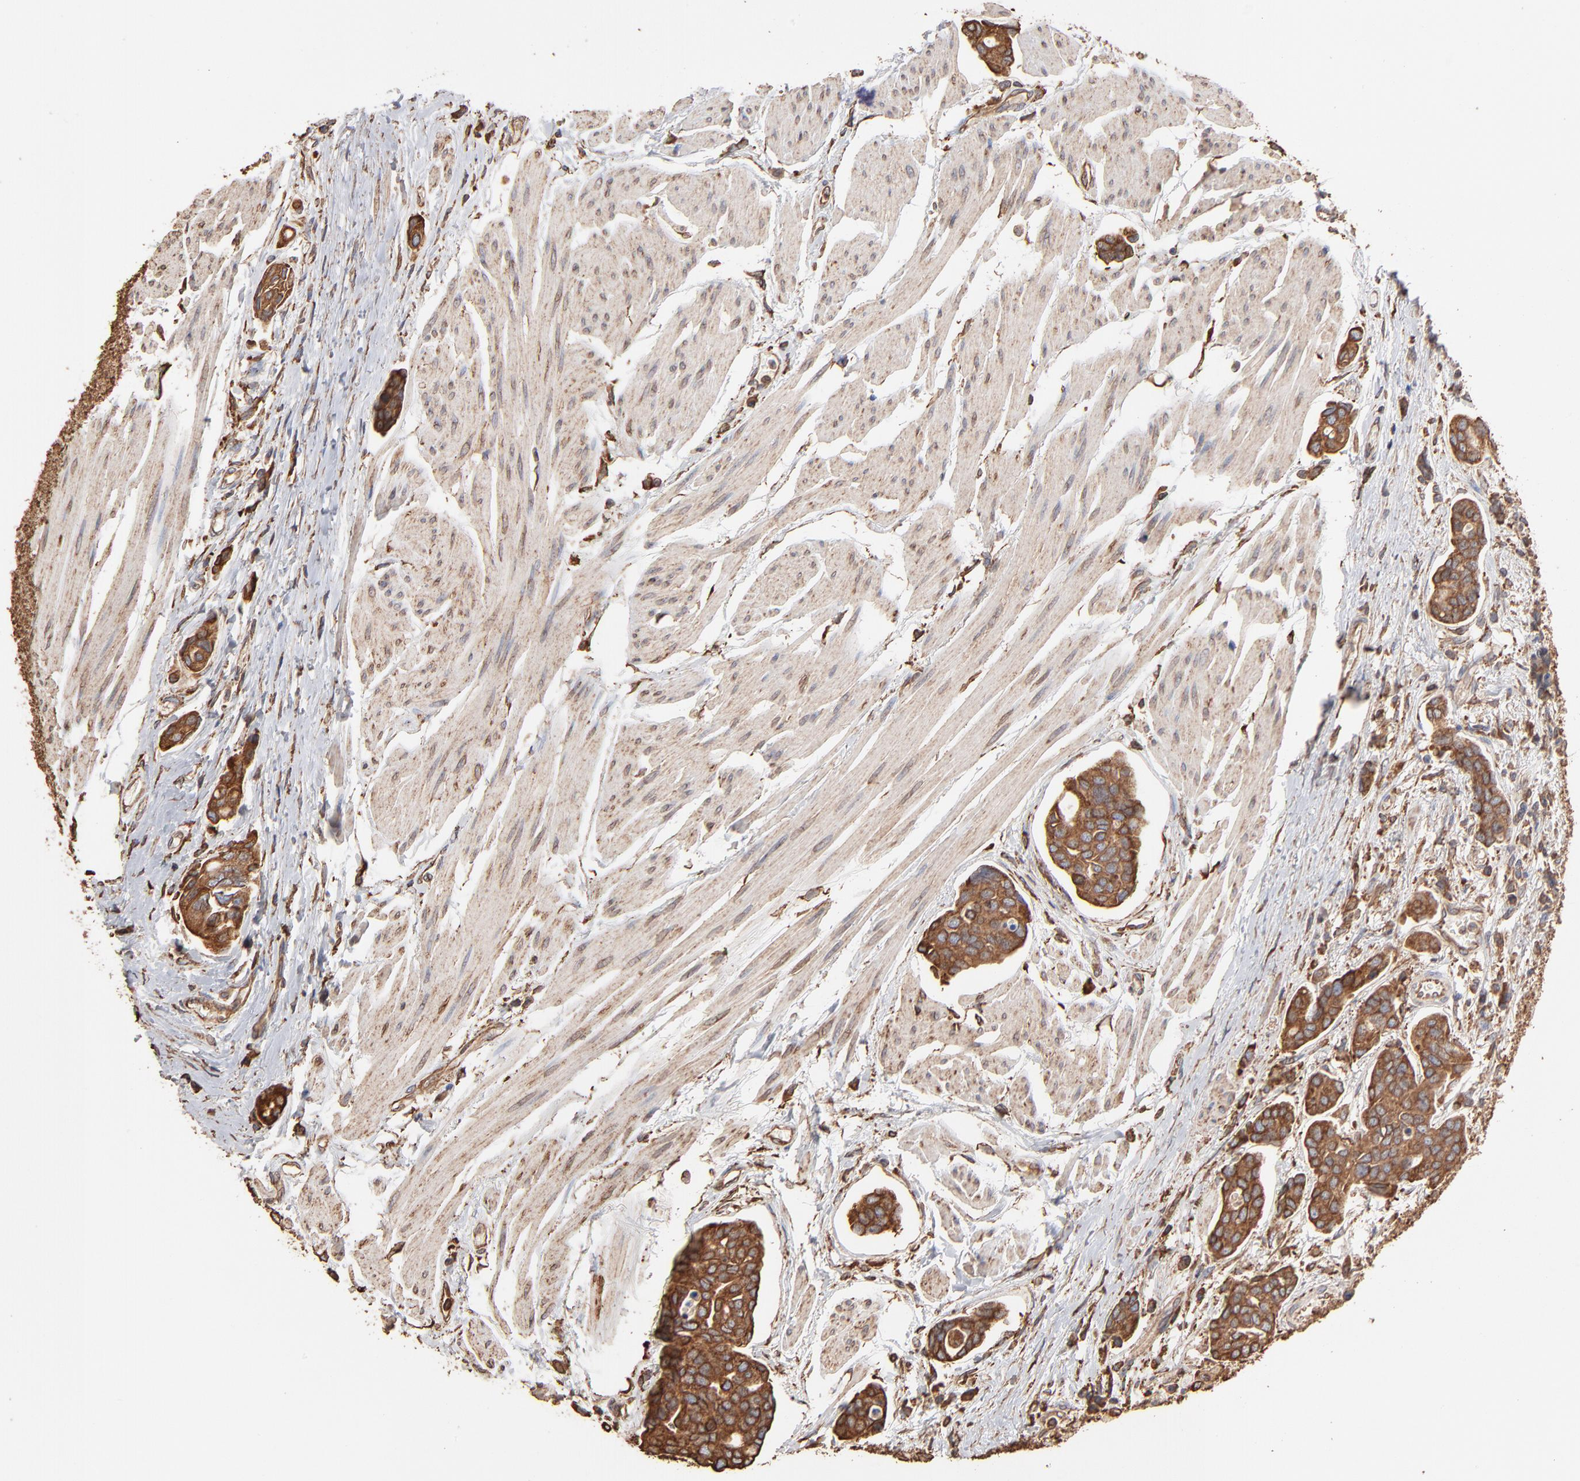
{"staining": {"intensity": "moderate", "quantity": ">75%", "location": "cytoplasmic/membranous"}, "tissue": "urothelial cancer", "cell_type": "Tumor cells", "image_type": "cancer", "snomed": [{"axis": "morphology", "description": "Urothelial carcinoma, High grade"}, {"axis": "topography", "description": "Urinary bladder"}], "caption": "IHC staining of high-grade urothelial carcinoma, which reveals medium levels of moderate cytoplasmic/membranous expression in about >75% of tumor cells indicating moderate cytoplasmic/membranous protein staining. The staining was performed using DAB (3,3'-diaminobenzidine) (brown) for protein detection and nuclei were counterstained in hematoxylin (blue).", "gene": "PDIA3", "patient": {"sex": "male", "age": 78}}